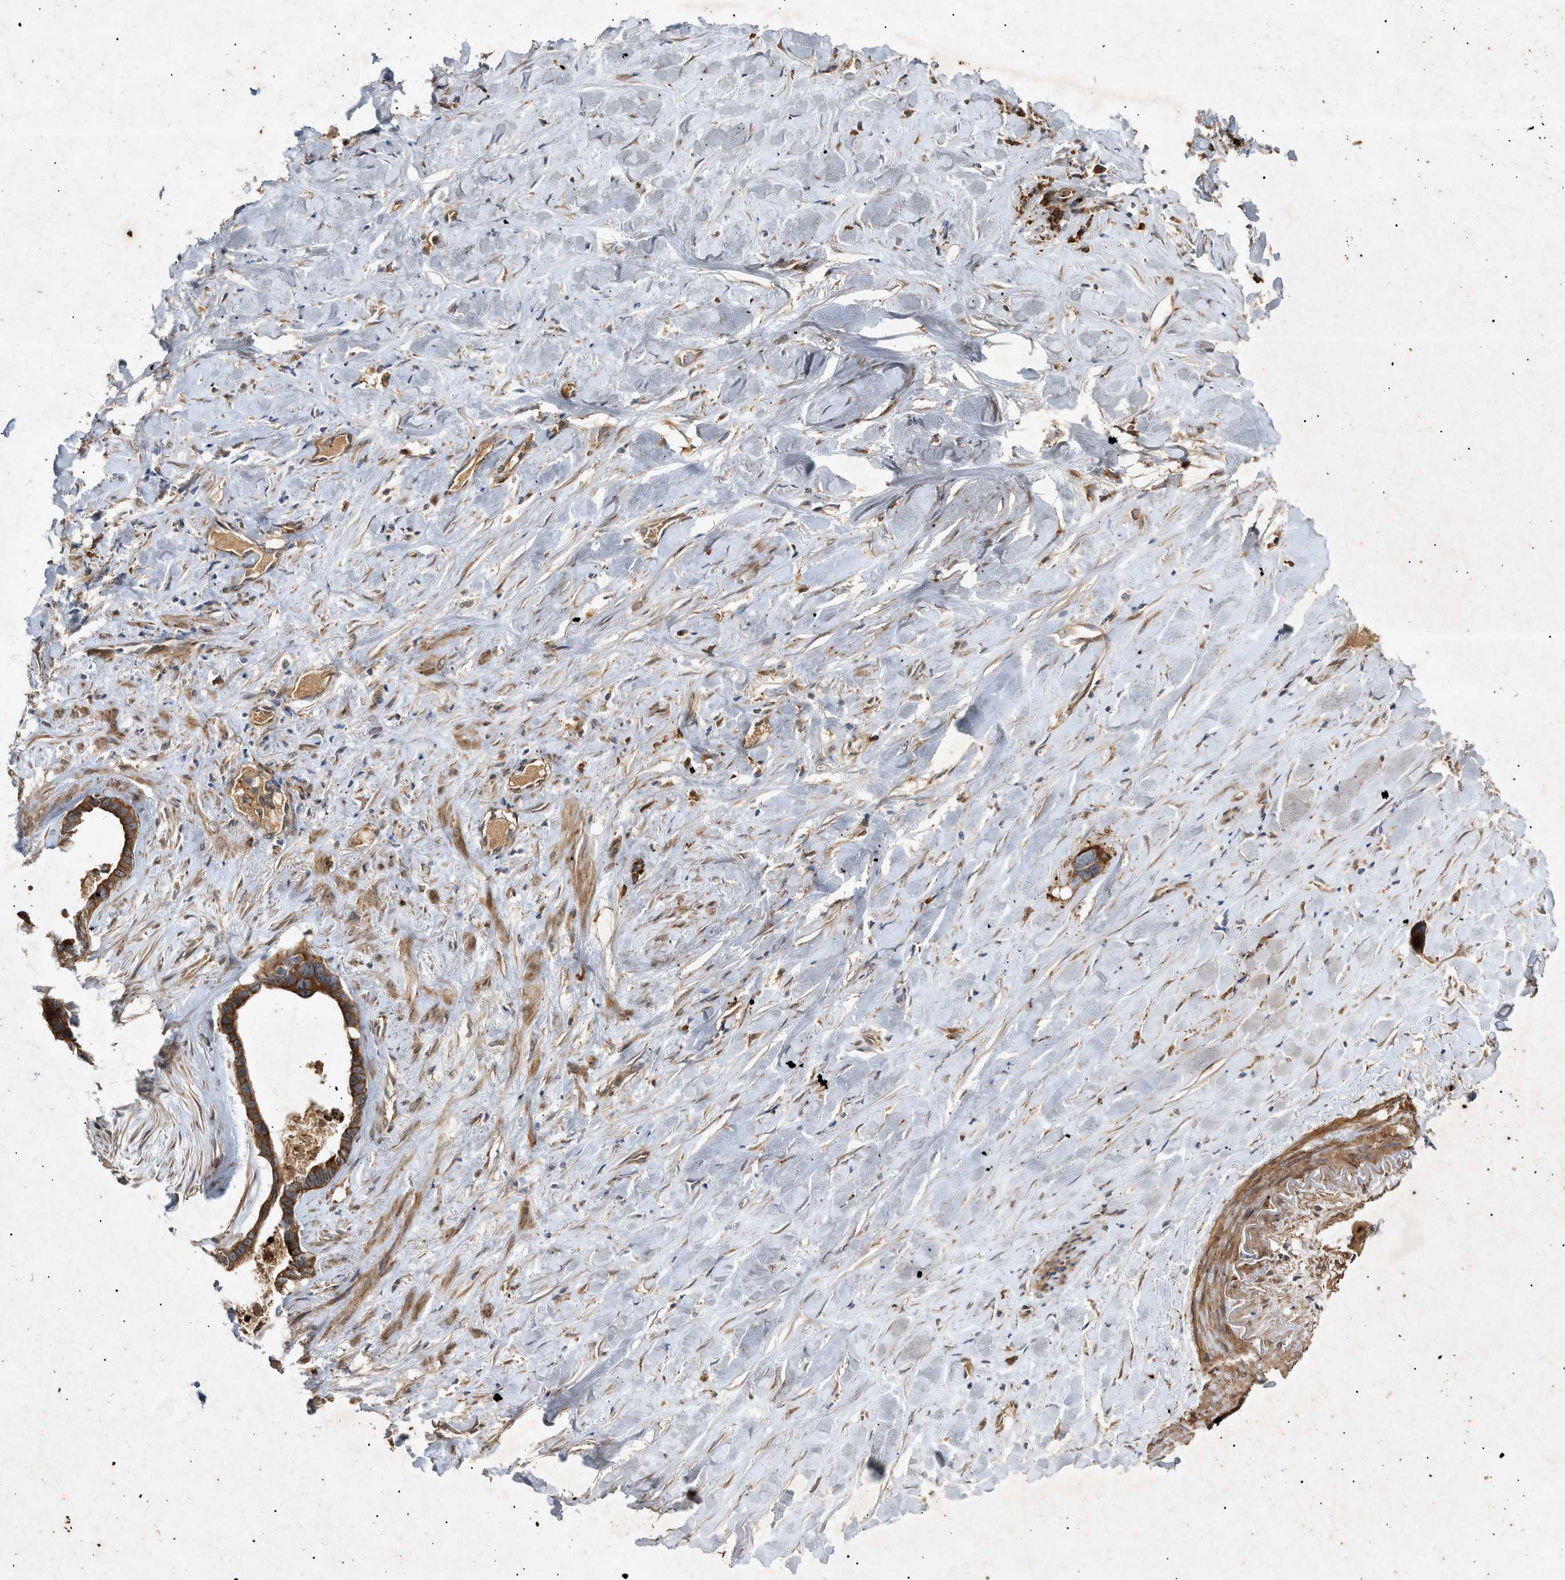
{"staining": {"intensity": "strong", "quantity": ">75%", "location": "cytoplasmic/membranous"}, "tissue": "liver cancer", "cell_type": "Tumor cells", "image_type": "cancer", "snomed": [{"axis": "morphology", "description": "Cholangiocarcinoma"}, {"axis": "topography", "description": "Liver"}], "caption": "There is high levels of strong cytoplasmic/membranous expression in tumor cells of cholangiocarcinoma (liver), as demonstrated by immunohistochemical staining (brown color).", "gene": "MTCH1", "patient": {"sex": "female", "age": 65}}